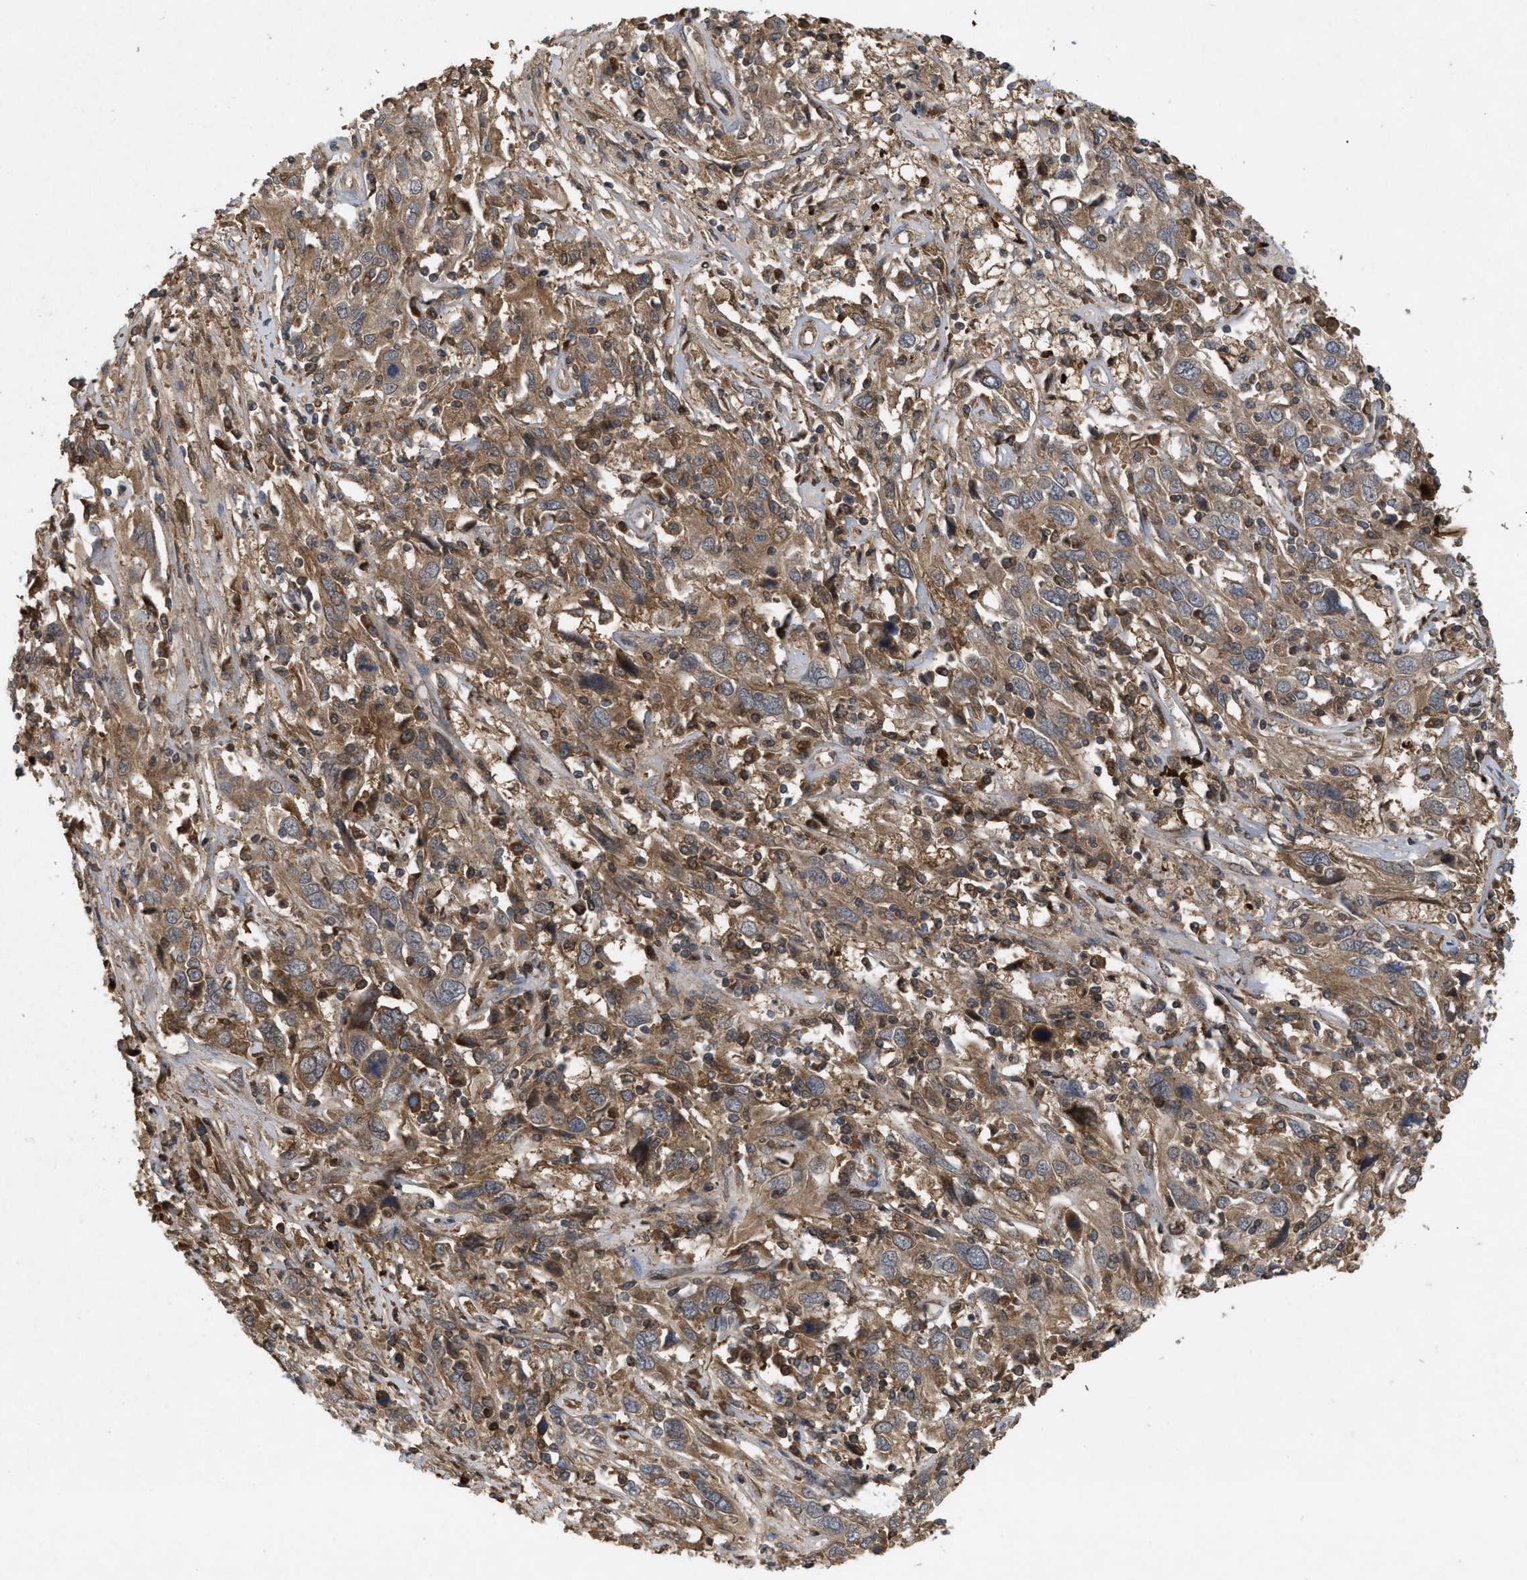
{"staining": {"intensity": "moderate", "quantity": ">75%", "location": "cytoplasmic/membranous"}, "tissue": "cervical cancer", "cell_type": "Tumor cells", "image_type": "cancer", "snomed": [{"axis": "morphology", "description": "Squamous cell carcinoma, NOS"}, {"axis": "topography", "description": "Cervix"}], "caption": "Immunohistochemistry (IHC) (DAB) staining of human cervical cancer displays moderate cytoplasmic/membranous protein expression in approximately >75% of tumor cells. (DAB IHC, brown staining for protein, blue staining for nuclei).", "gene": "RAB2A", "patient": {"sex": "female", "age": 46}}